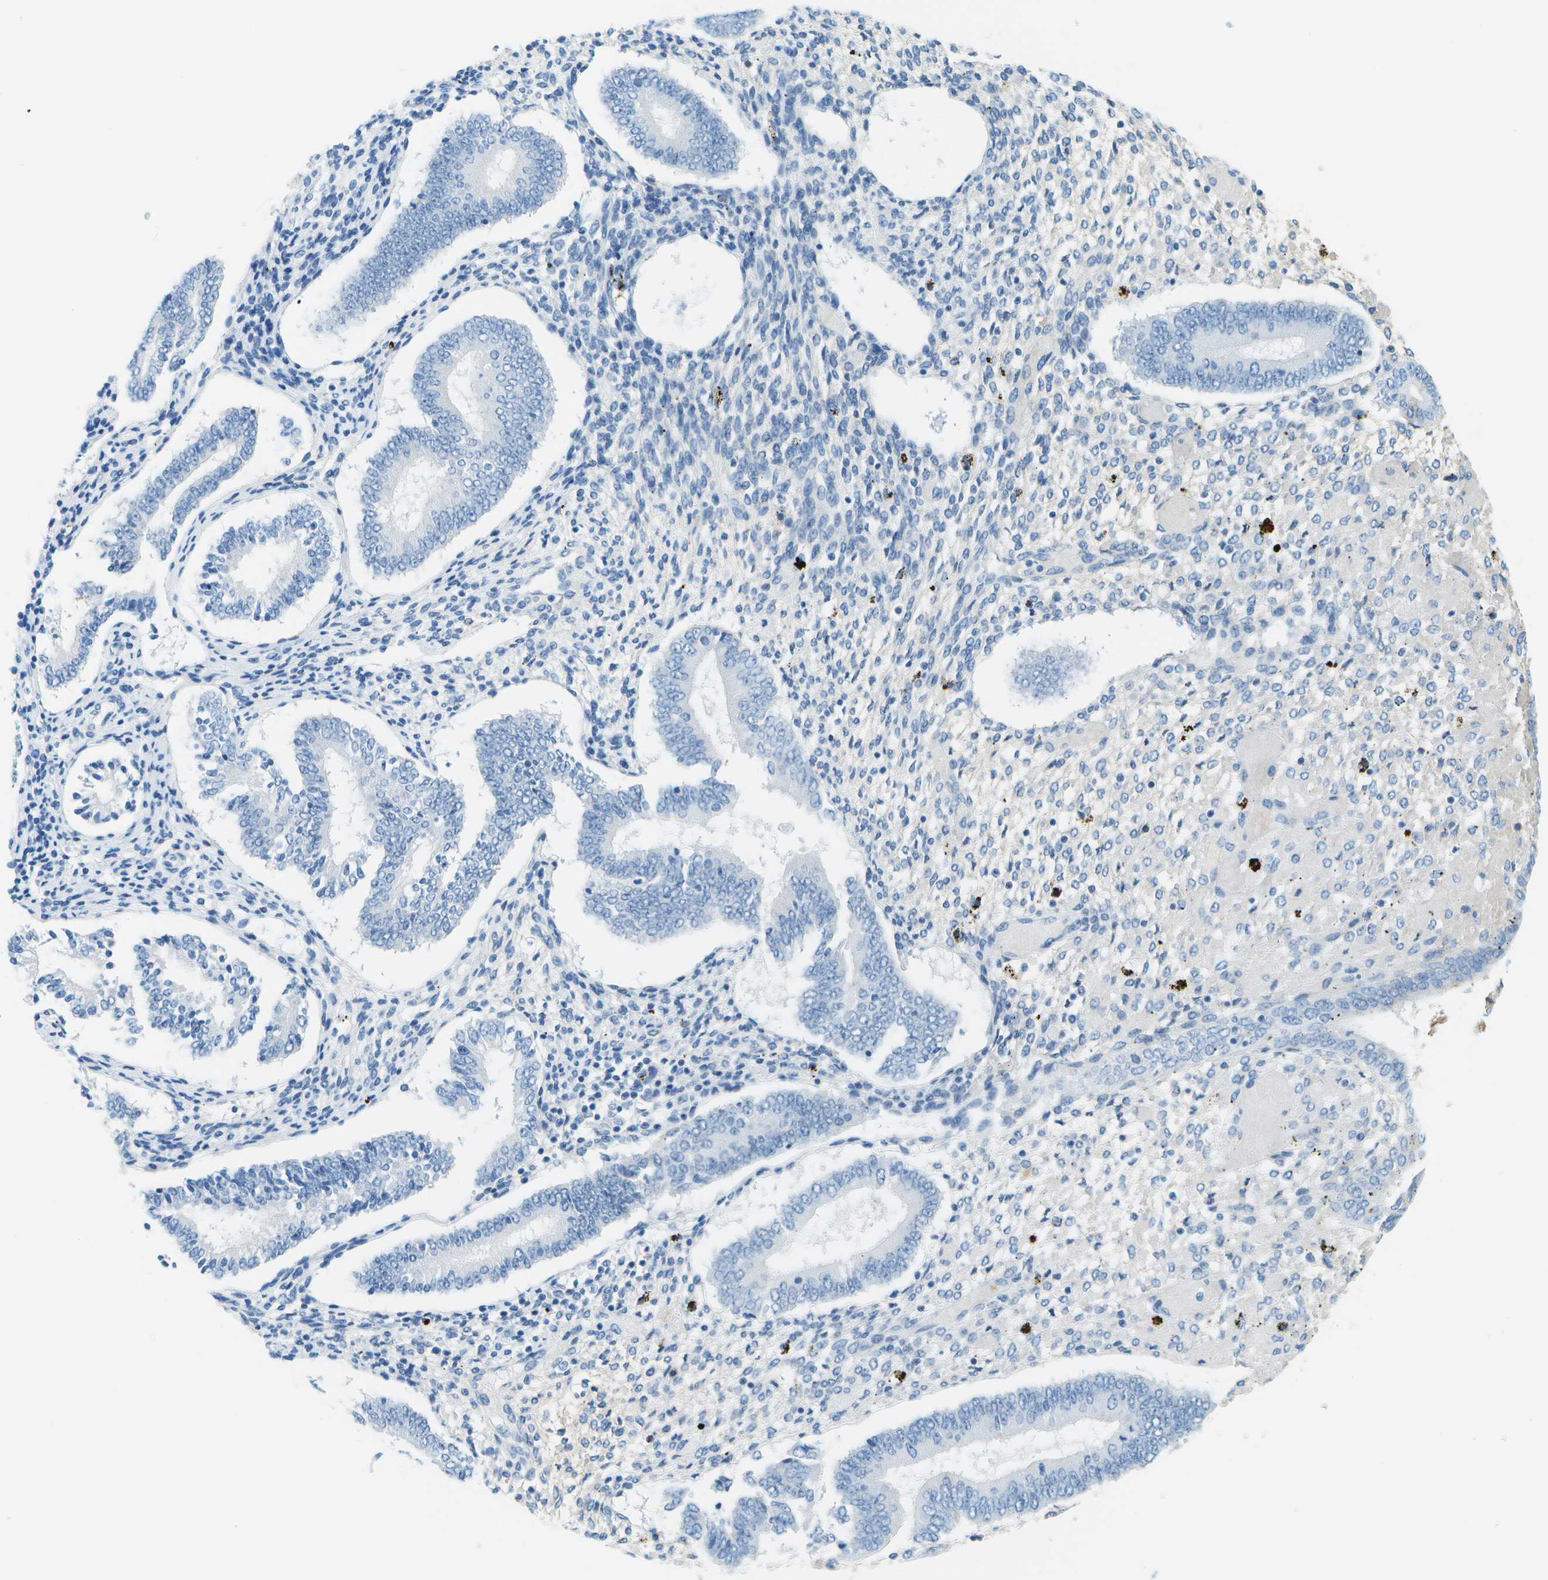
{"staining": {"intensity": "negative", "quantity": "none", "location": "none"}, "tissue": "endometrium", "cell_type": "Cells in endometrial stroma", "image_type": "normal", "snomed": [{"axis": "morphology", "description": "Normal tissue, NOS"}, {"axis": "topography", "description": "Endometrium"}], "caption": "Immunohistochemical staining of normal endometrium displays no significant positivity in cells in endometrial stroma.", "gene": "C1S", "patient": {"sex": "female", "age": 42}}